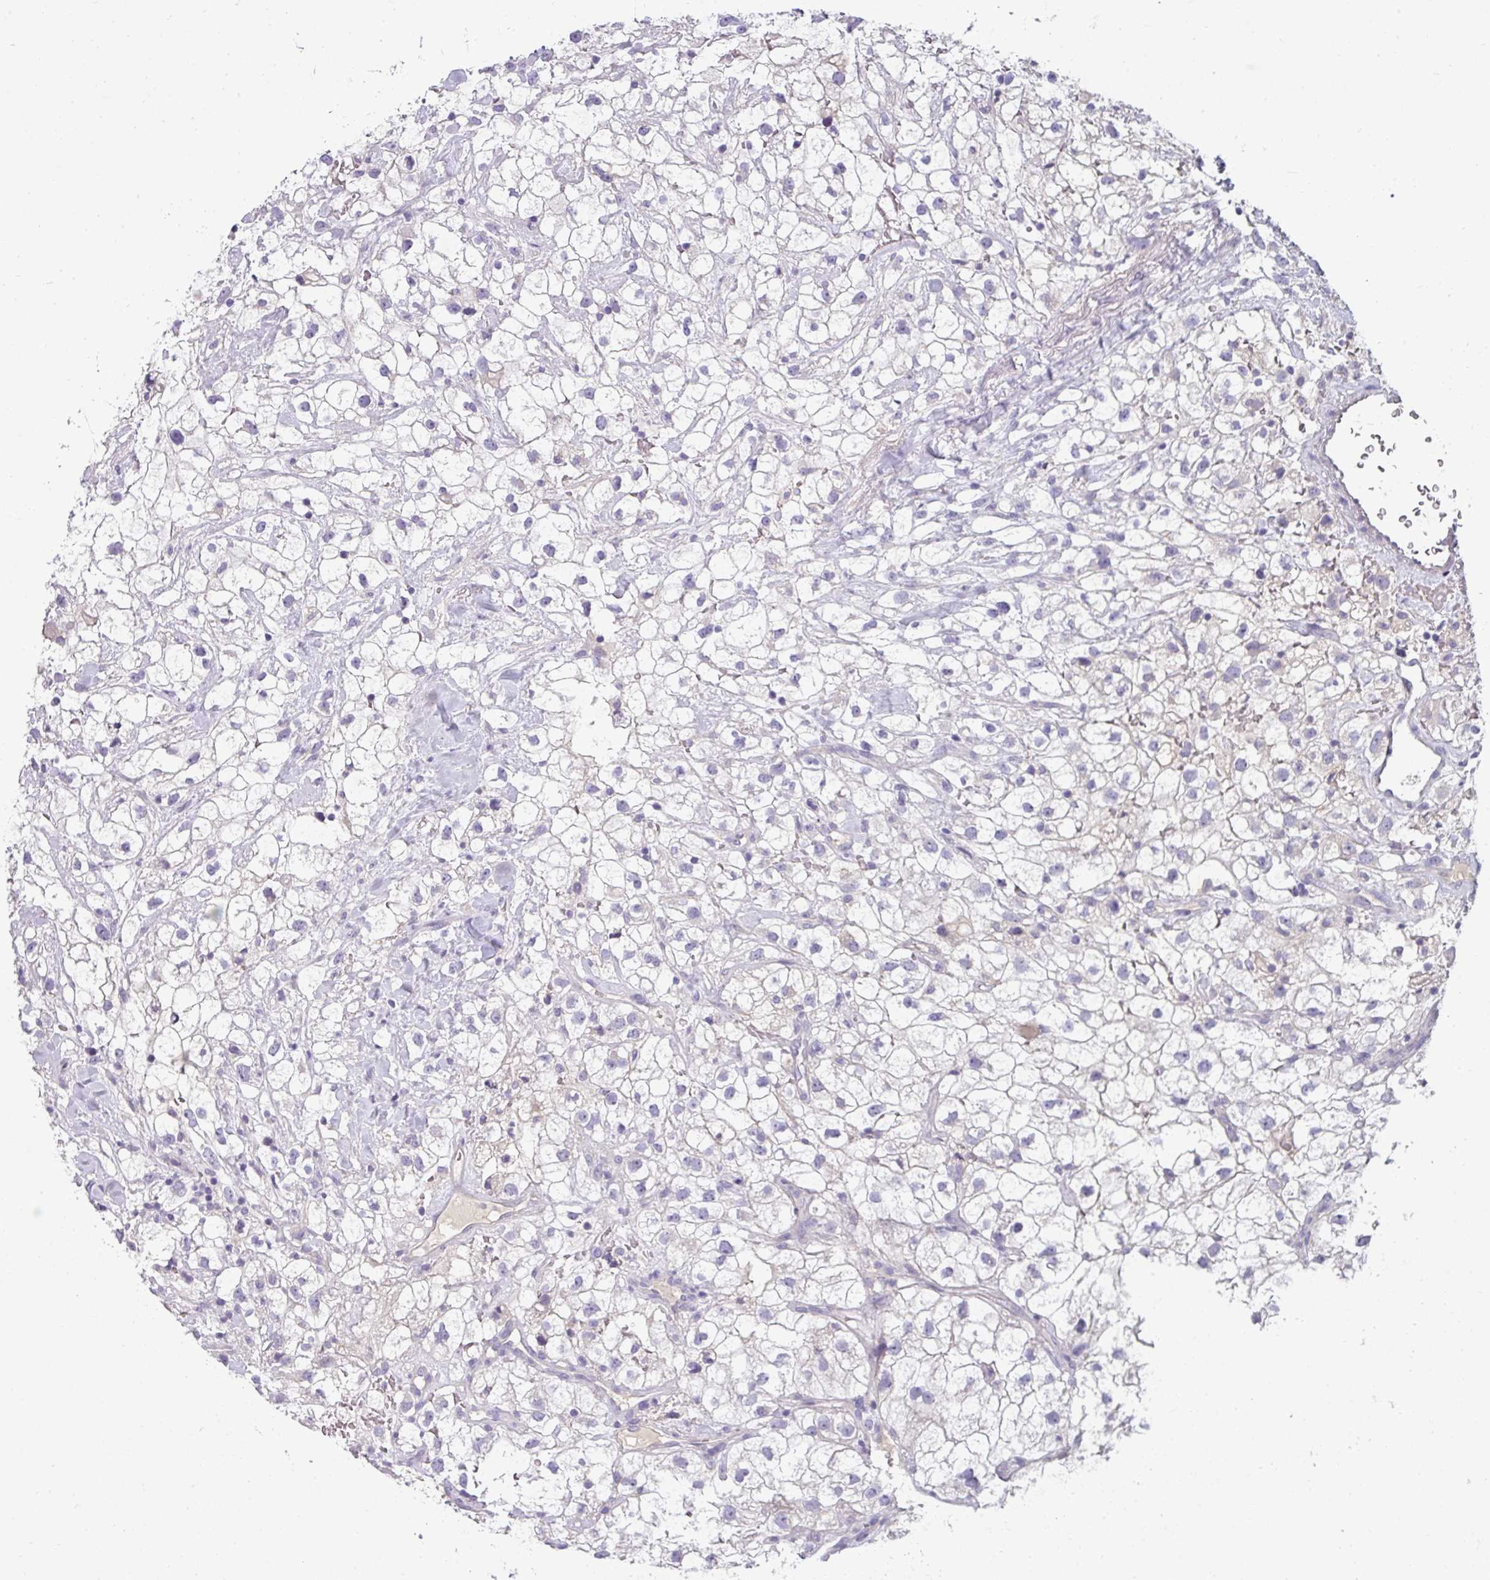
{"staining": {"intensity": "negative", "quantity": "none", "location": "none"}, "tissue": "renal cancer", "cell_type": "Tumor cells", "image_type": "cancer", "snomed": [{"axis": "morphology", "description": "Adenocarcinoma, NOS"}, {"axis": "topography", "description": "Kidney"}], "caption": "Immunohistochemistry image of neoplastic tissue: adenocarcinoma (renal) stained with DAB shows no significant protein staining in tumor cells.", "gene": "ASXL3", "patient": {"sex": "male", "age": 59}}